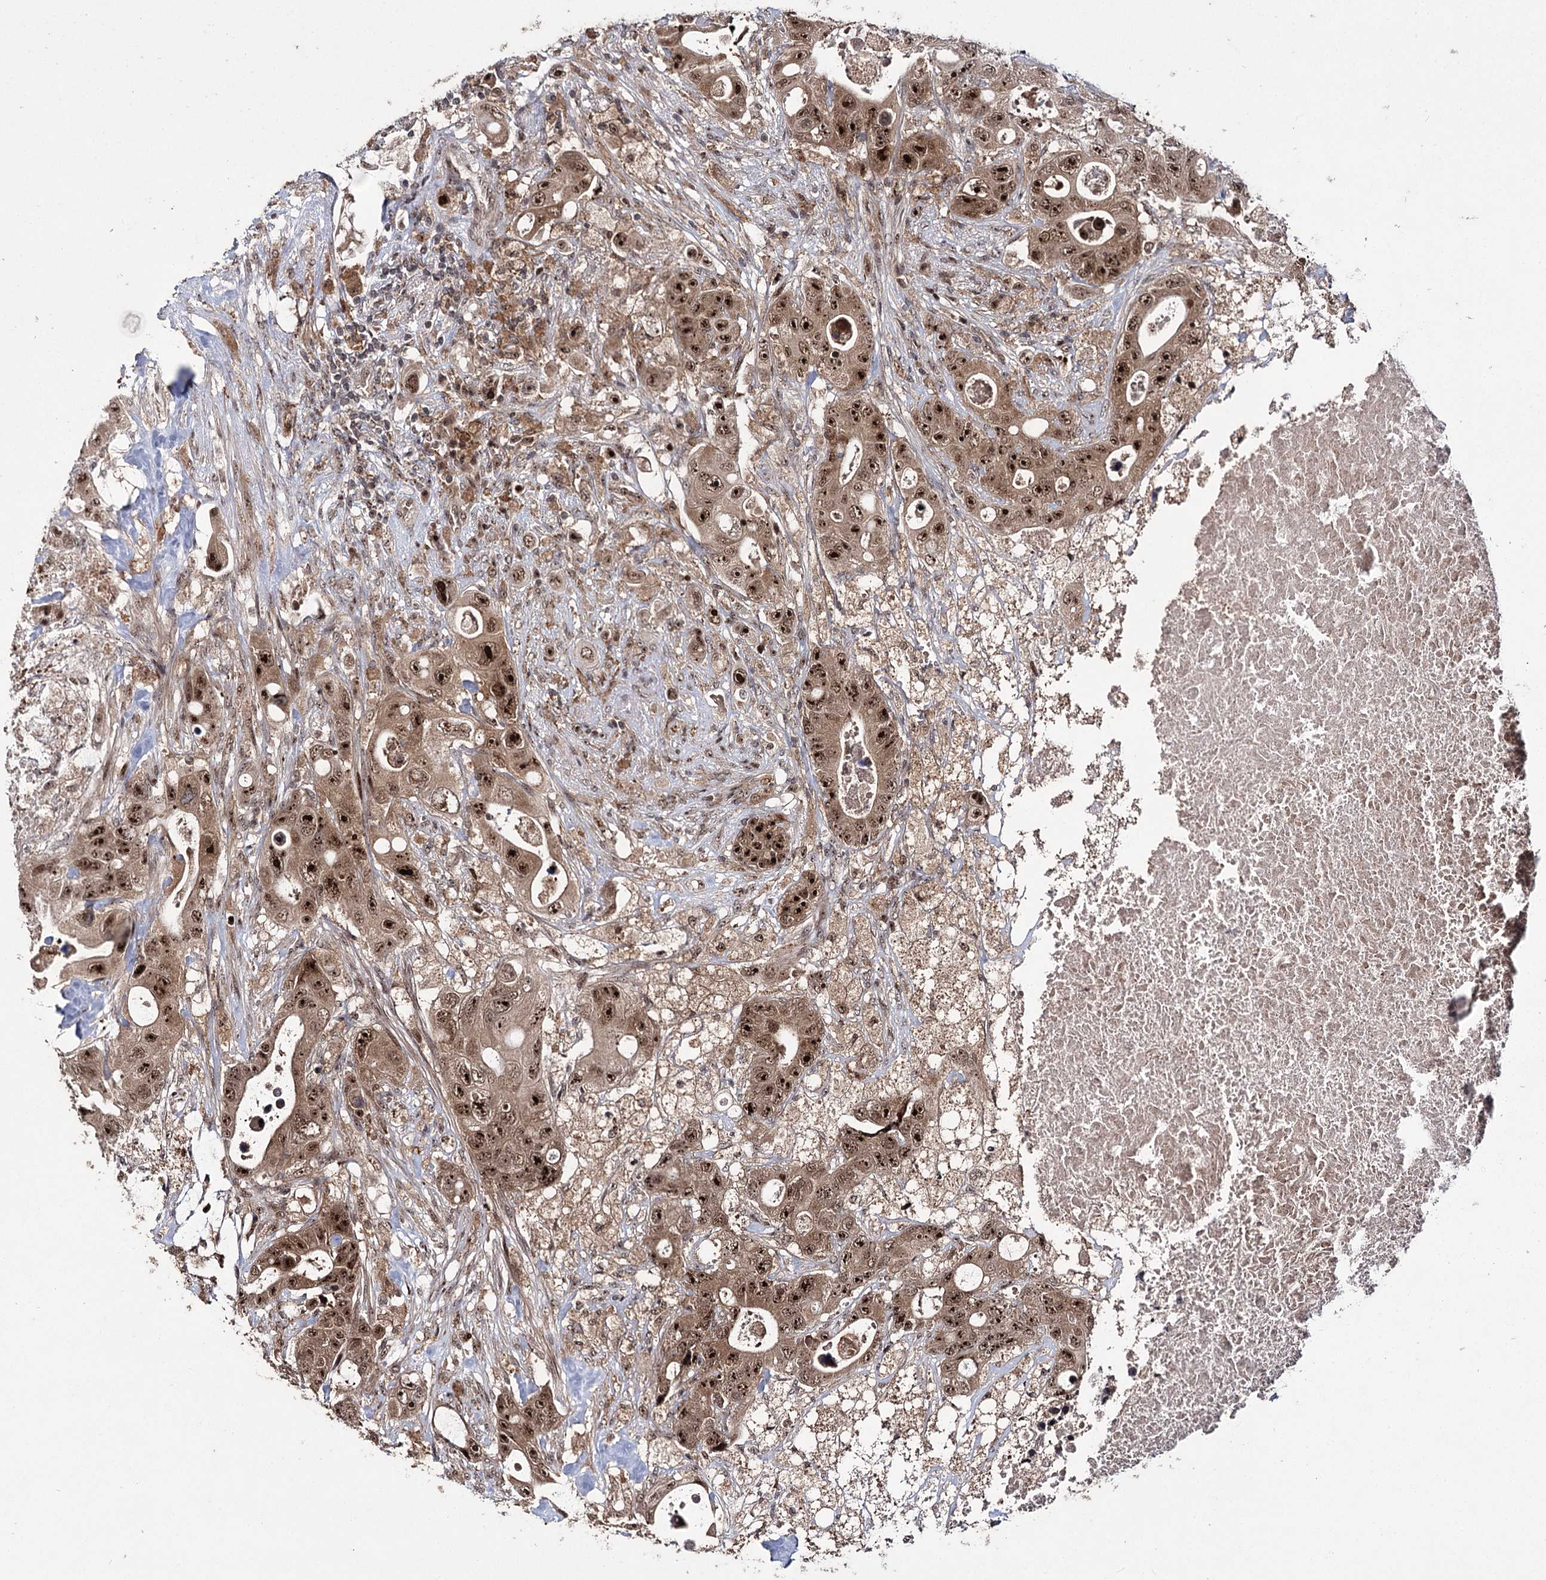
{"staining": {"intensity": "strong", "quantity": ">75%", "location": "nuclear"}, "tissue": "colorectal cancer", "cell_type": "Tumor cells", "image_type": "cancer", "snomed": [{"axis": "morphology", "description": "Adenocarcinoma, NOS"}, {"axis": "topography", "description": "Colon"}], "caption": "Tumor cells reveal high levels of strong nuclear expression in about >75% of cells in human colorectal cancer.", "gene": "MKNK2", "patient": {"sex": "female", "age": 46}}